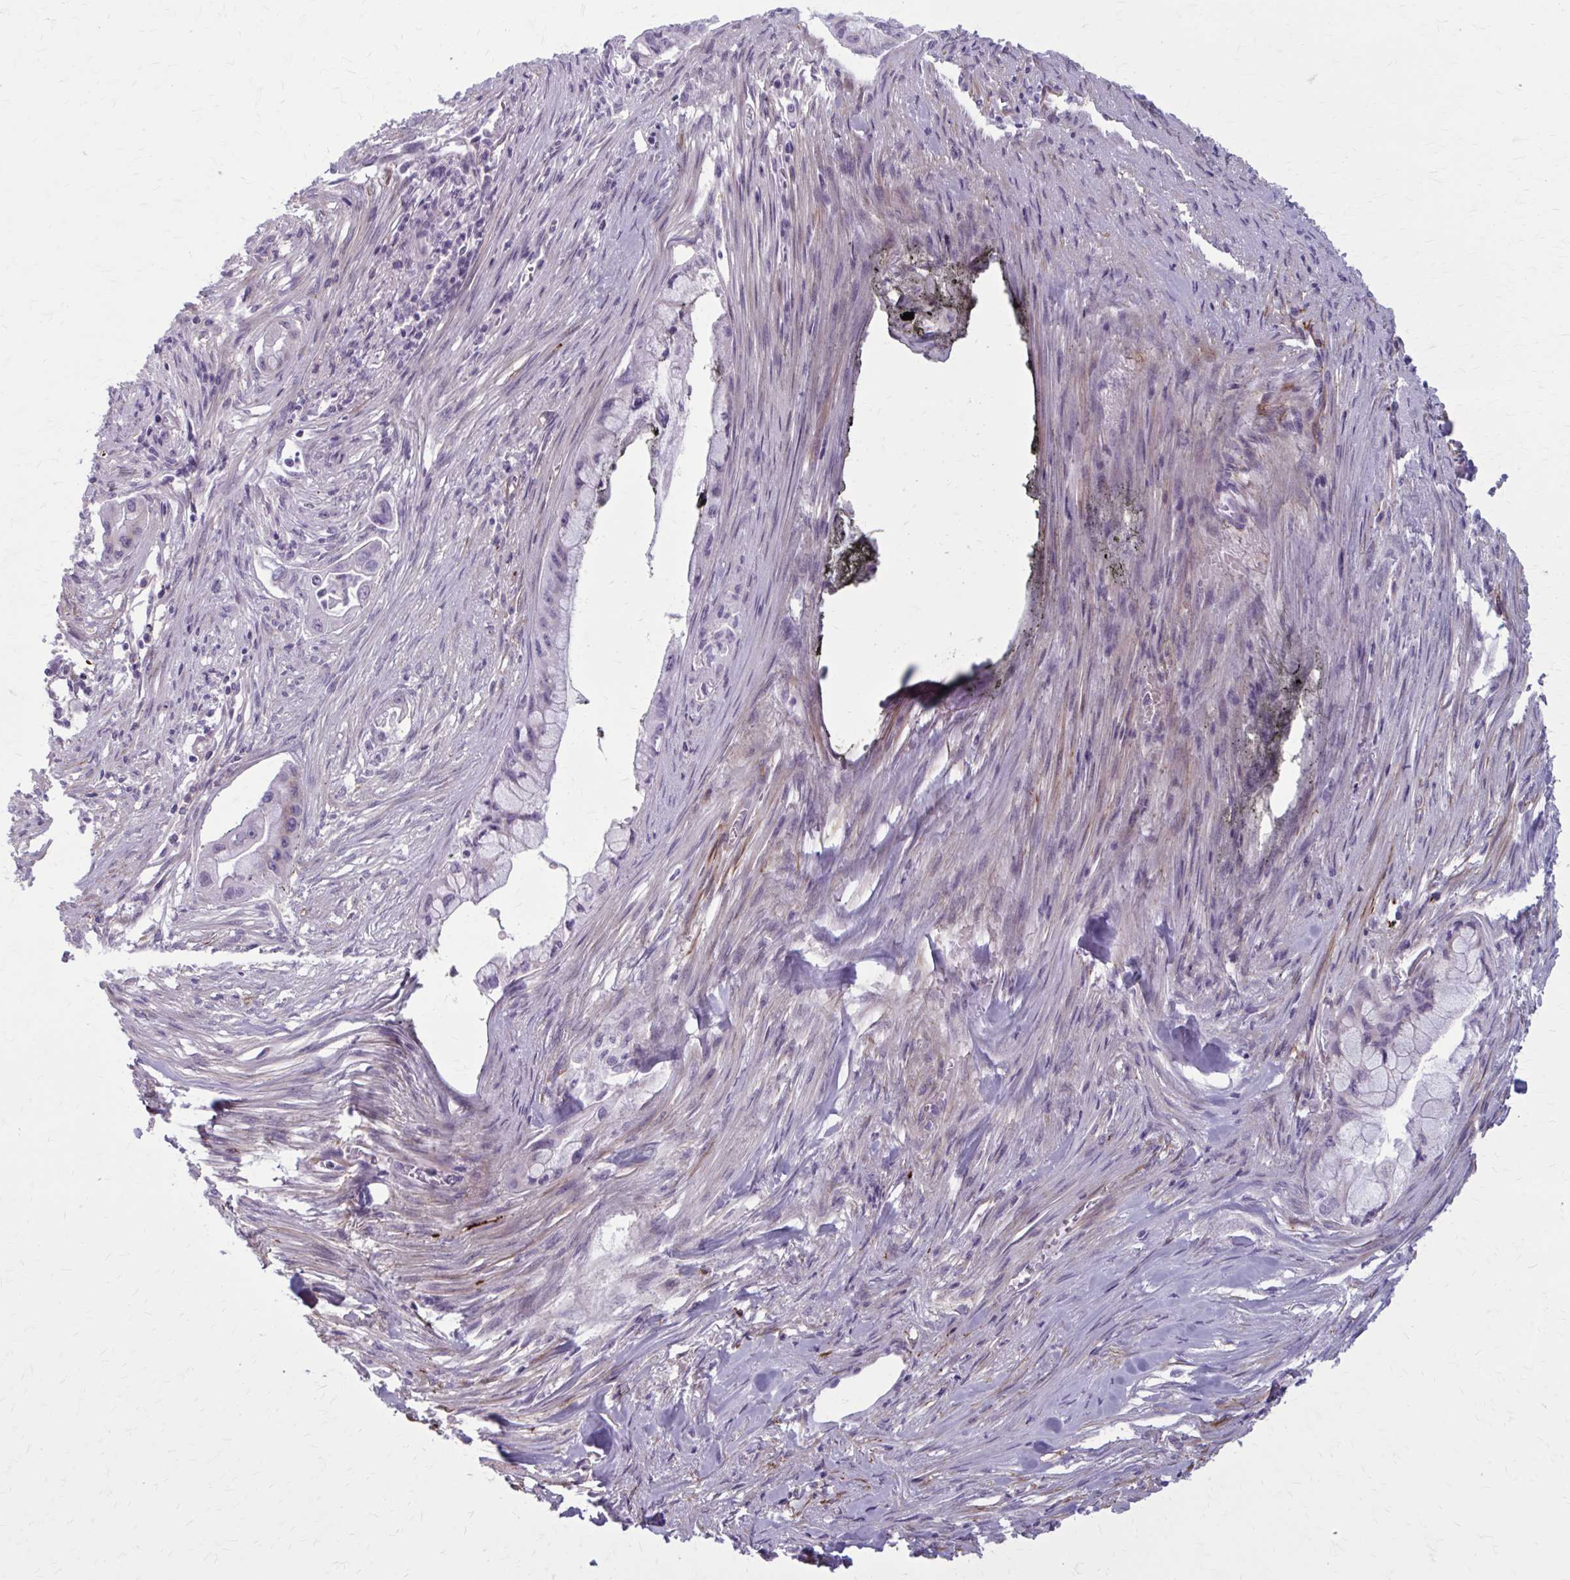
{"staining": {"intensity": "negative", "quantity": "none", "location": "none"}, "tissue": "pancreatic cancer", "cell_type": "Tumor cells", "image_type": "cancer", "snomed": [{"axis": "morphology", "description": "Adenocarcinoma, NOS"}, {"axis": "topography", "description": "Pancreas"}], "caption": "The micrograph exhibits no significant staining in tumor cells of adenocarcinoma (pancreatic). The staining was performed using DAB to visualize the protein expression in brown, while the nuclei were stained in blue with hematoxylin (Magnification: 20x).", "gene": "AKAP12", "patient": {"sex": "male", "age": 48}}